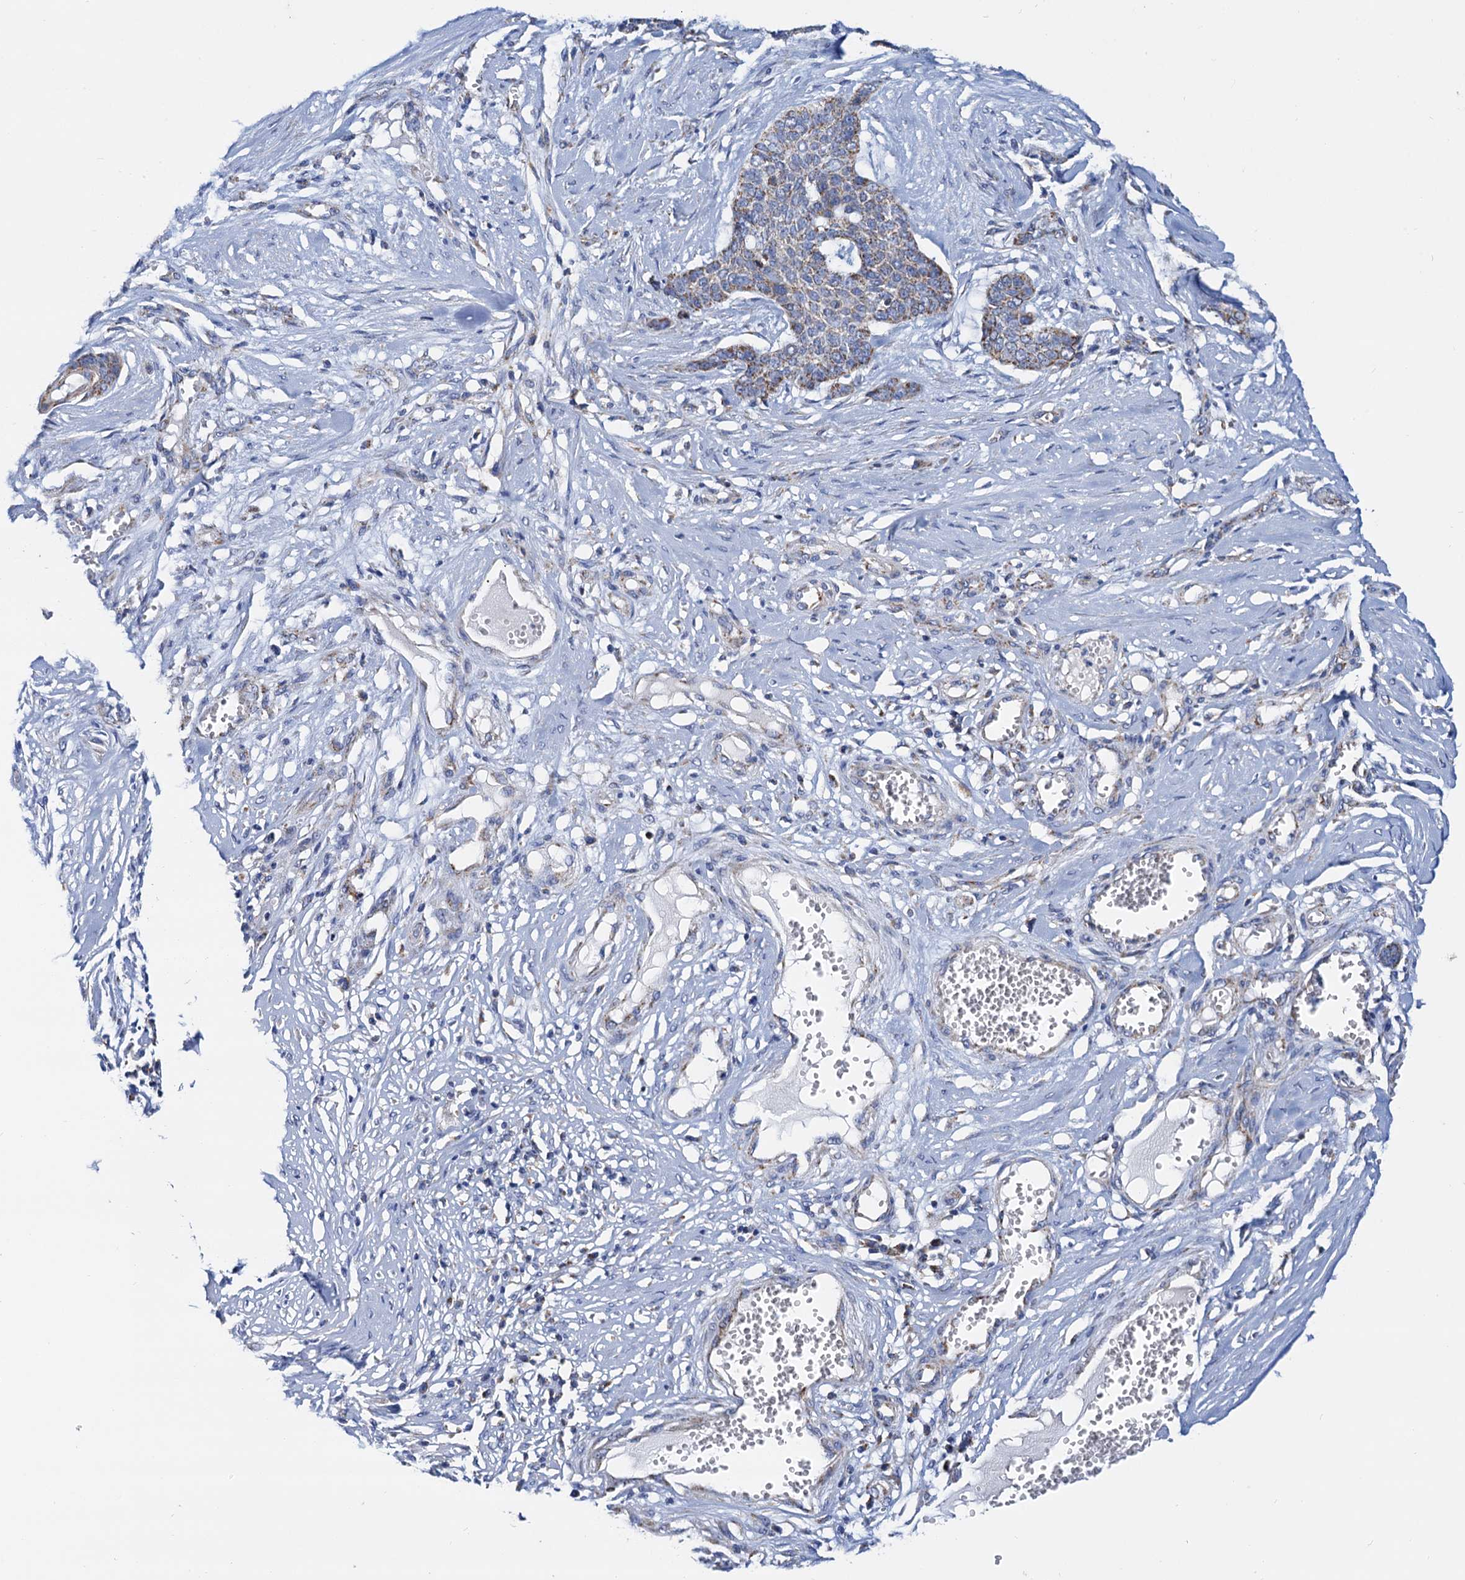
{"staining": {"intensity": "moderate", "quantity": "25%-75%", "location": "cytoplasmic/membranous"}, "tissue": "skin cancer", "cell_type": "Tumor cells", "image_type": "cancer", "snomed": [{"axis": "morphology", "description": "Basal cell carcinoma"}, {"axis": "topography", "description": "Skin"}], "caption": "IHC (DAB (3,3'-diaminobenzidine)) staining of basal cell carcinoma (skin) demonstrates moderate cytoplasmic/membranous protein expression in approximately 25%-75% of tumor cells. (DAB = brown stain, brightfield microscopy at high magnification).", "gene": "C2CD3", "patient": {"sex": "female", "age": 64}}